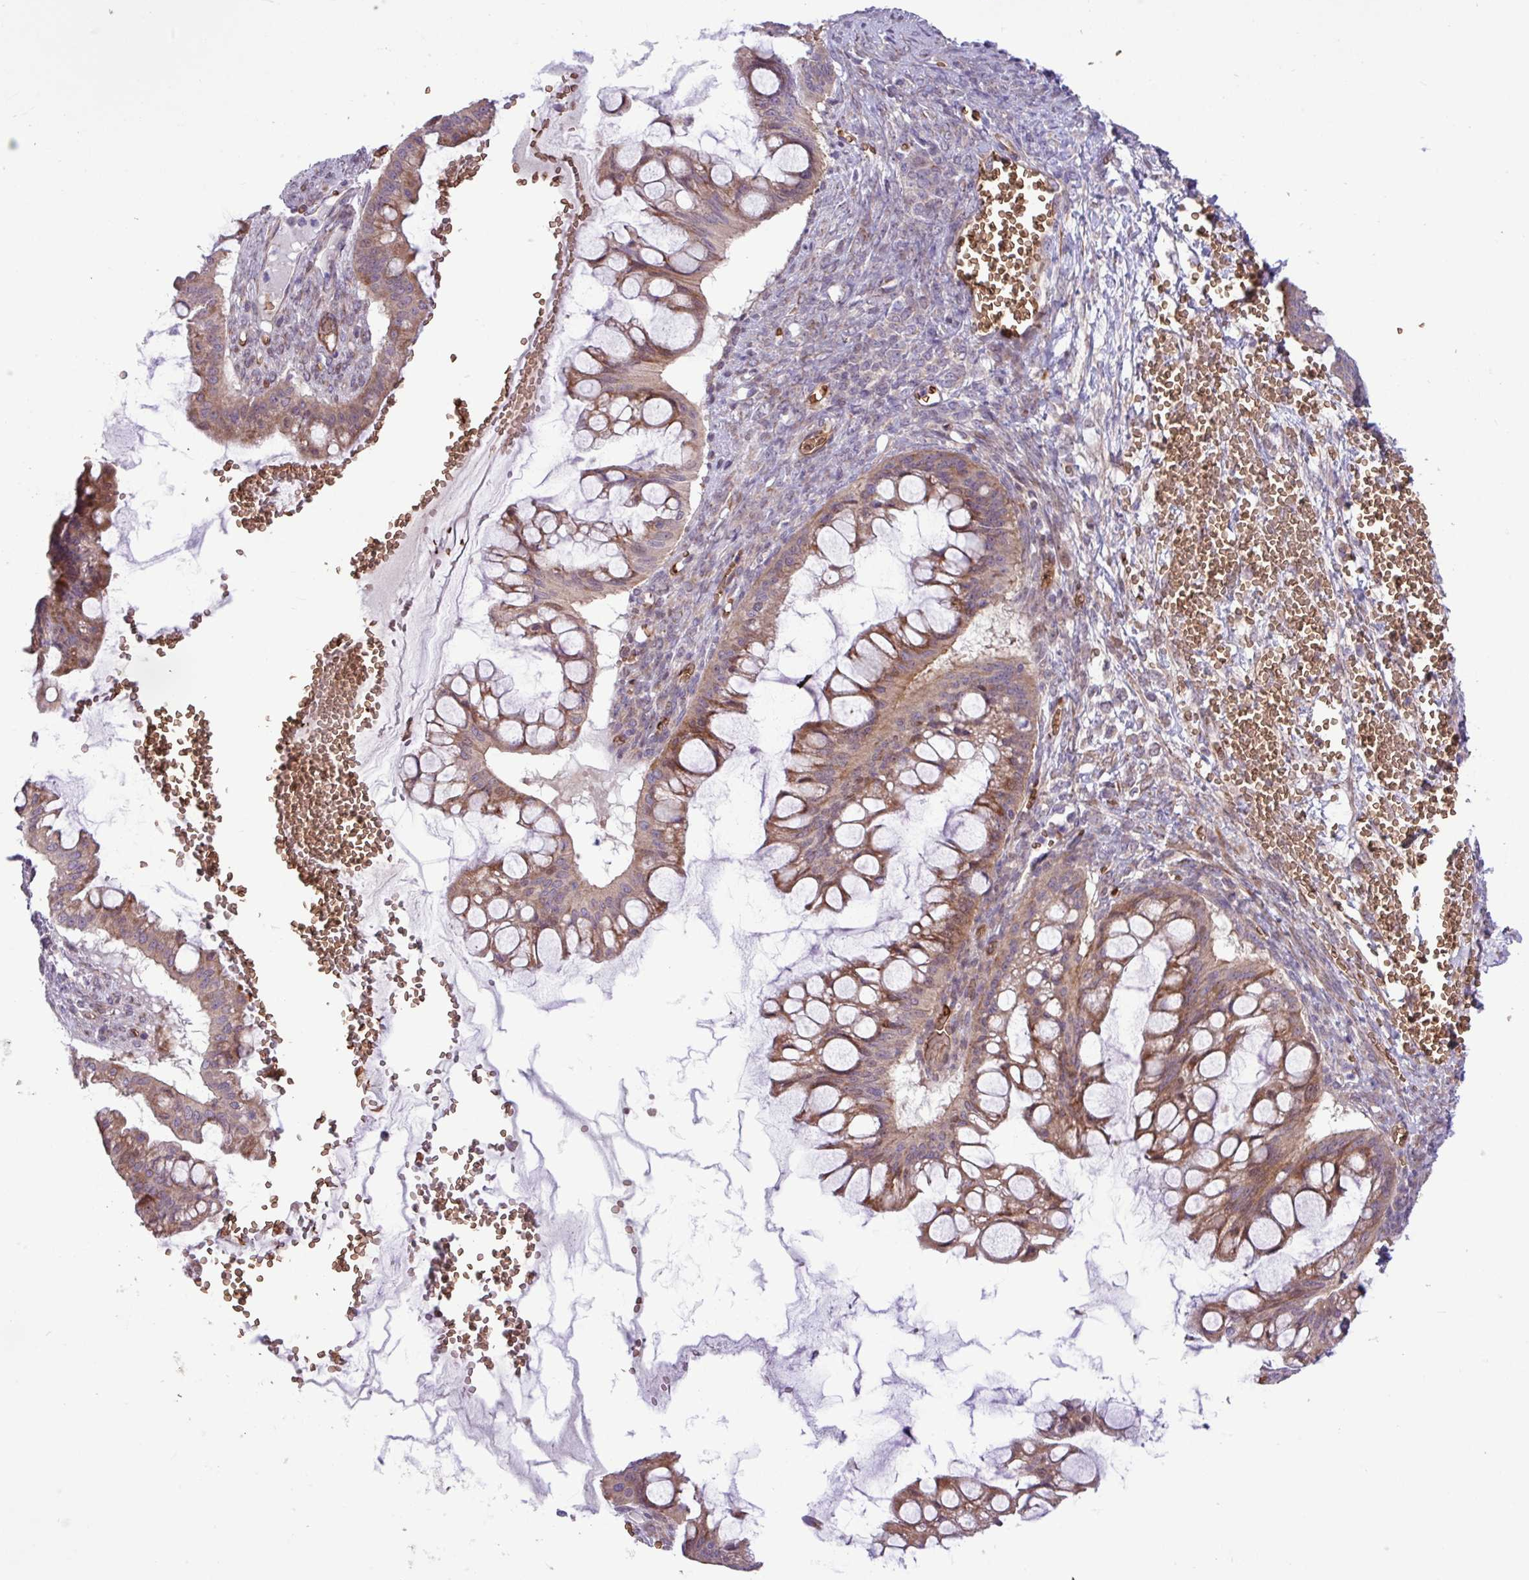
{"staining": {"intensity": "moderate", "quantity": ">75%", "location": "cytoplasmic/membranous"}, "tissue": "ovarian cancer", "cell_type": "Tumor cells", "image_type": "cancer", "snomed": [{"axis": "morphology", "description": "Cystadenocarcinoma, mucinous, NOS"}, {"axis": "topography", "description": "Ovary"}], "caption": "Immunohistochemistry micrograph of human ovarian mucinous cystadenocarcinoma stained for a protein (brown), which exhibits medium levels of moderate cytoplasmic/membranous positivity in about >75% of tumor cells.", "gene": "RAD21L1", "patient": {"sex": "female", "age": 73}}